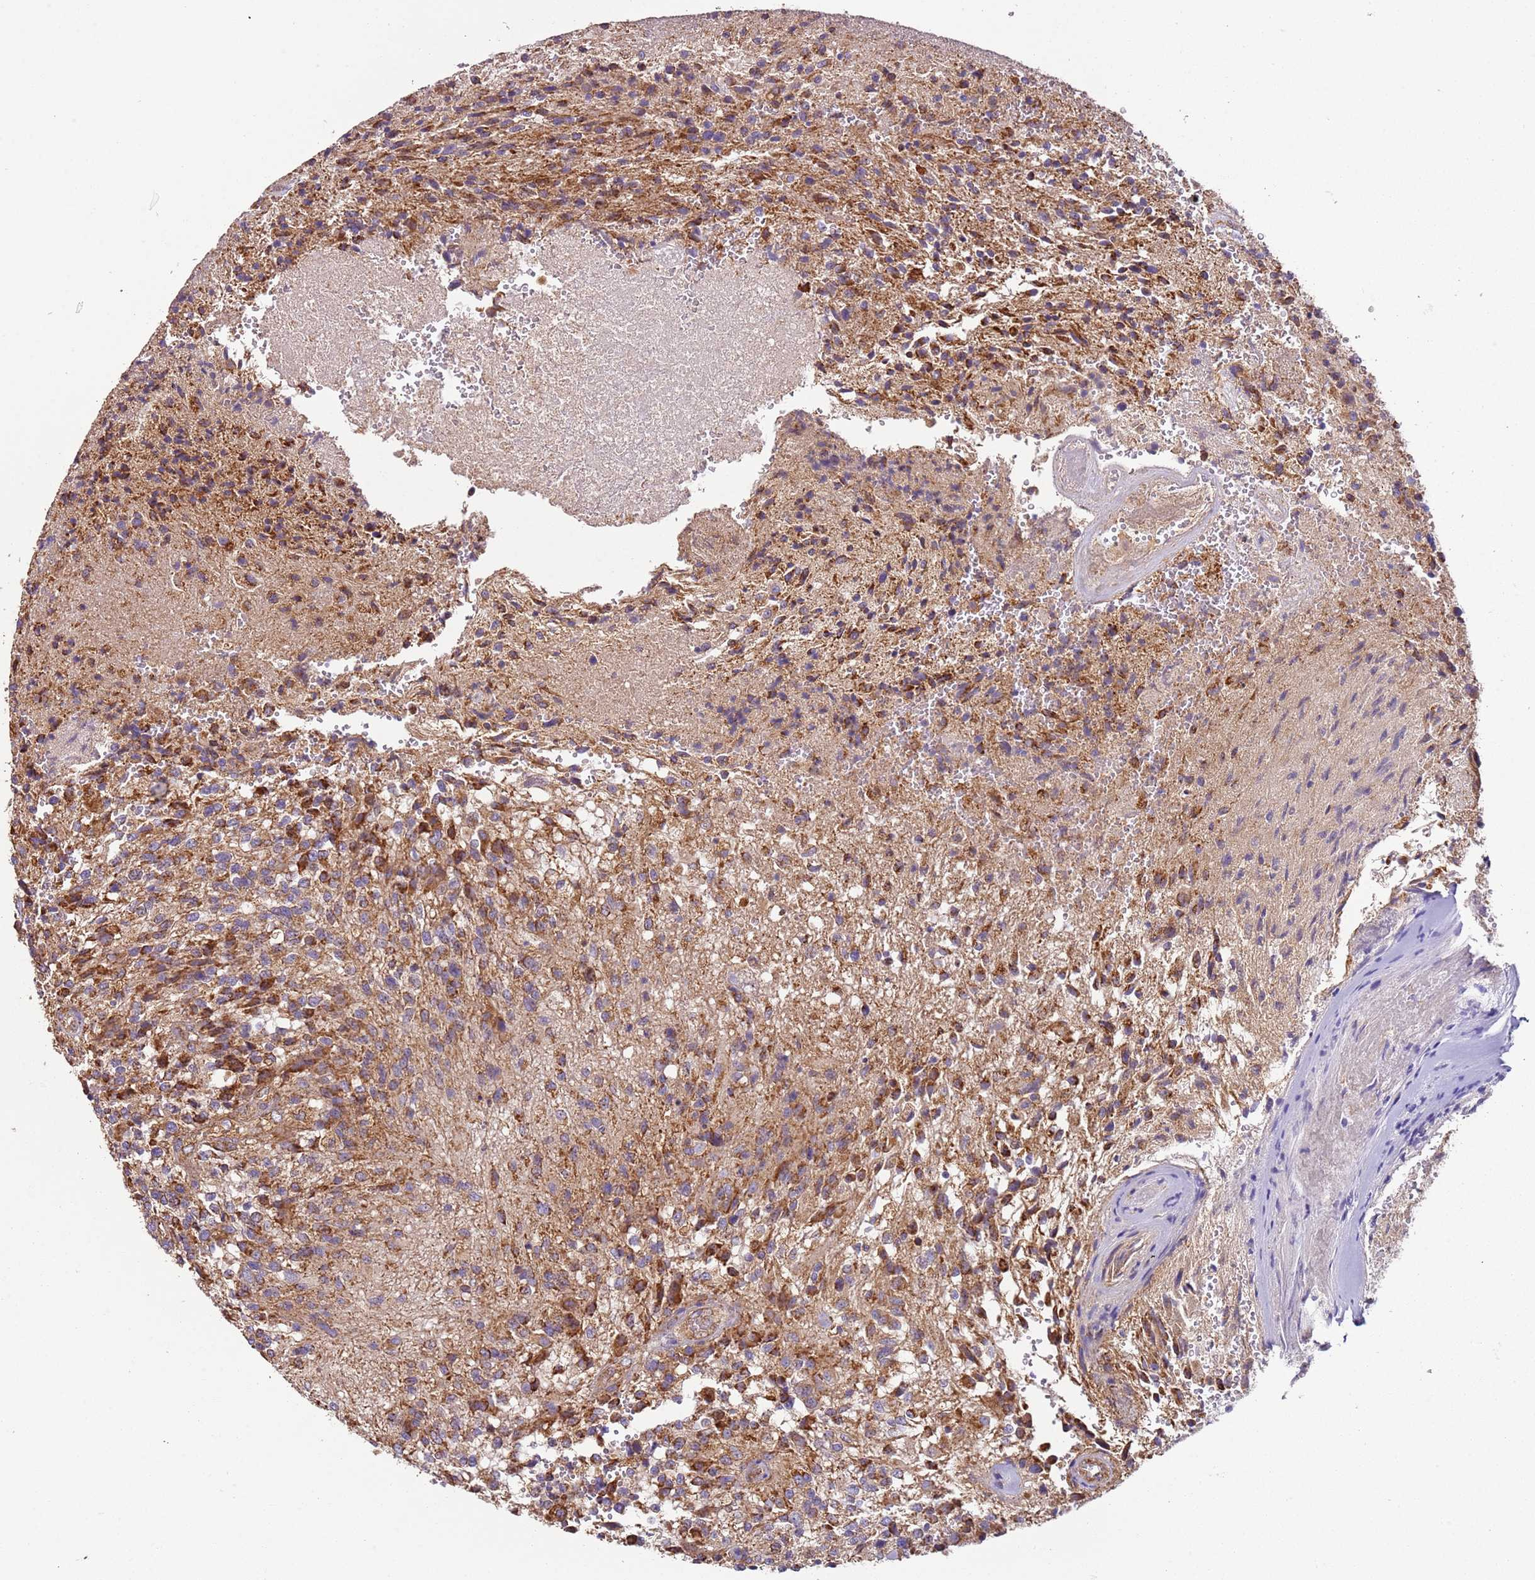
{"staining": {"intensity": "moderate", "quantity": "25%-75%", "location": "cytoplasmic/membranous"}, "tissue": "glioma", "cell_type": "Tumor cells", "image_type": "cancer", "snomed": [{"axis": "morphology", "description": "Normal tissue, NOS"}, {"axis": "morphology", "description": "Glioma, malignant, High grade"}, {"axis": "topography", "description": "Cerebral cortex"}], "caption": "Immunohistochemical staining of human malignant high-grade glioma displays medium levels of moderate cytoplasmic/membranous protein staining in about 25%-75% of tumor cells. The staining was performed using DAB (3,3'-diaminobenzidine), with brown indicating positive protein expression. Nuclei are stained blue with hematoxylin.", "gene": "RMND5A", "patient": {"sex": "male", "age": 56}}